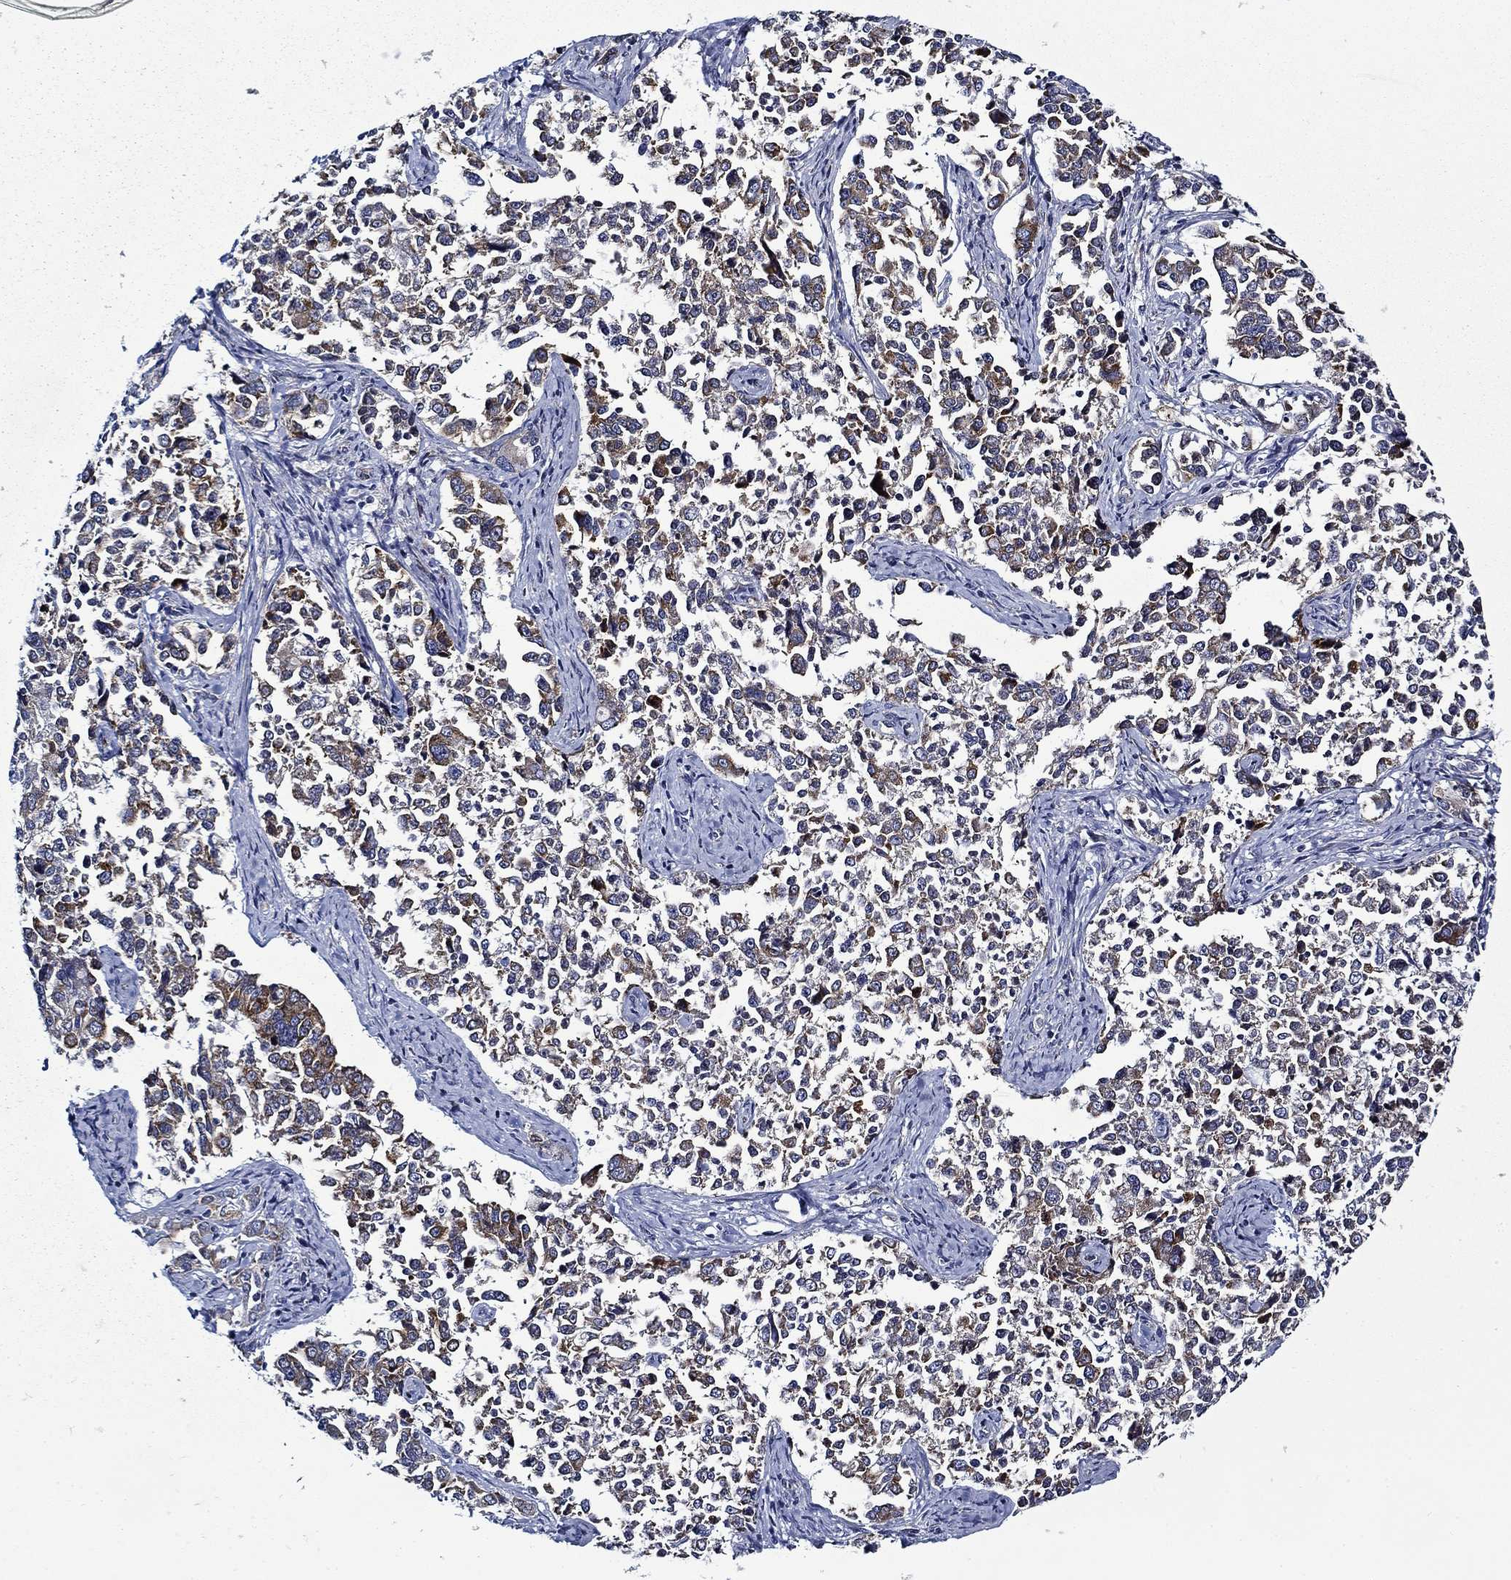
{"staining": {"intensity": "moderate", "quantity": "25%-75%", "location": "cytoplasmic/membranous"}, "tissue": "endometrial cancer", "cell_type": "Tumor cells", "image_type": "cancer", "snomed": [{"axis": "morphology", "description": "Adenocarcinoma, NOS"}, {"axis": "topography", "description": "Endometrium"}], "caption": "Tumor cells show moderate cytoplasmic/membranous positivity in approximately 25%-75% of cells in endometrial adenocarcinoma.", "gene": "FXR1", "patient": {"sex": "female", "age": 43}}